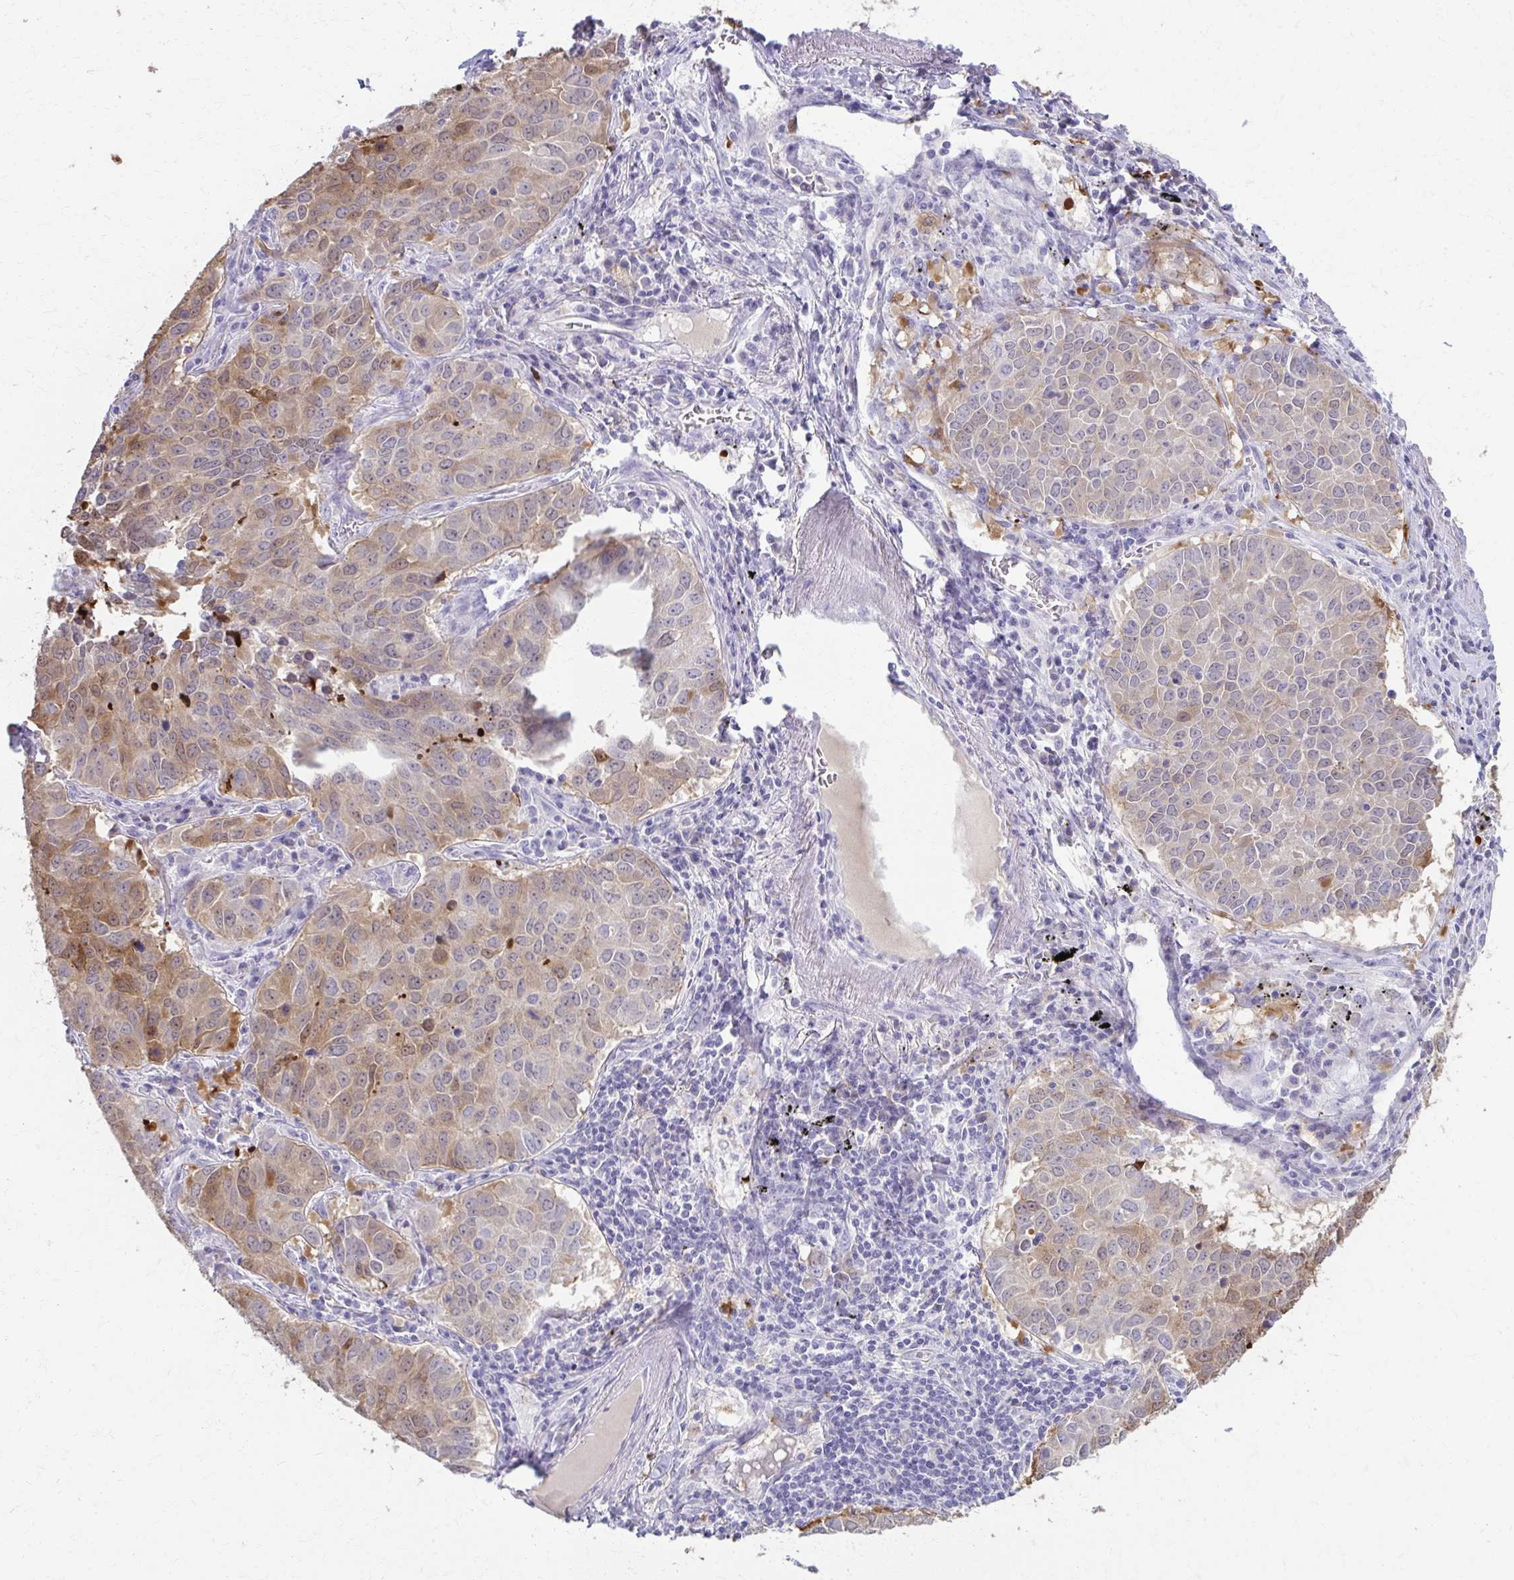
{"staining": {"intensity": "moderate", "quantity": "25%-75%", "location": "cytoplasmic/membranous"}, "tissue": "lung cancer", "cell_type": "Tumor cells", "image_type": "cancer", "snomed": [{"axis": "morphology", "description": "Adenocarcinoma, NOS"}, {"axis": "topography", "description": "Lung"}], "caption": "The immunohistochemical stain labels moderate cytoplasmic/membranous positivity in tumor cells of adenocarcinoma (lung) tissue.", "gene": "OR4M1", "patient": {"sex": "female", "age": 50}}